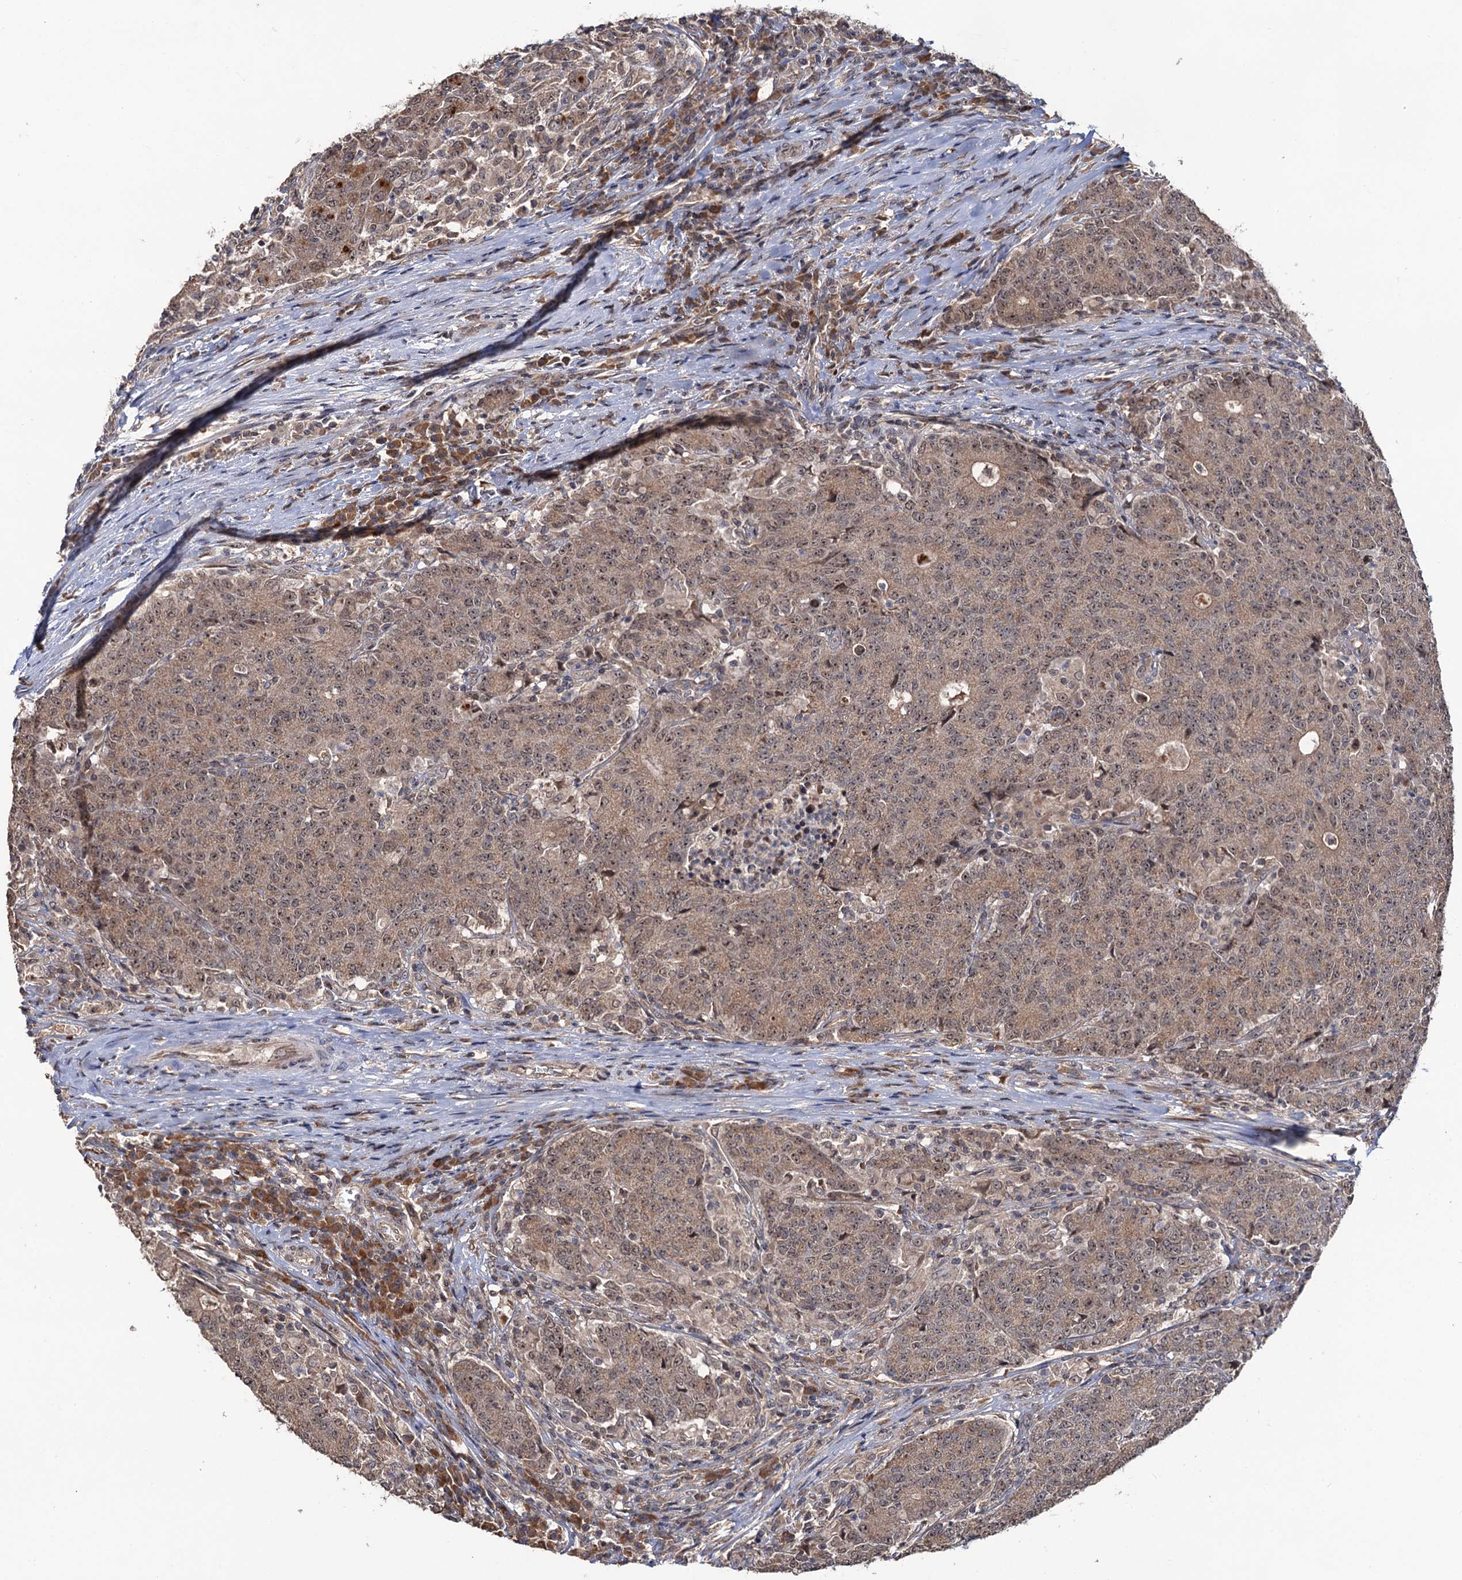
{"staining": {"intensity": "weak", "quantity": ">75%", "location": "cytoplasmic/membranous,nuclear"}, "tissue": "colorectal cancer", "cell_type": "Tumor cells", "image_type": "cancer", "snomed": [{"axis": "morphology", "description": "Adenocarcinoma, NOS"}, {"axis": "topography", "description": "Colon"}], "caption": "Tumor cells exhibit low levels of weak cytoplasmic/membranous and nuclear expression in about >75% of cells in human colorectal cancer. (Brightfield microscopy of DAB IHC at high magnification).", "gene": "LRRC63", "patient": {"sex": "female", "age": 75}}